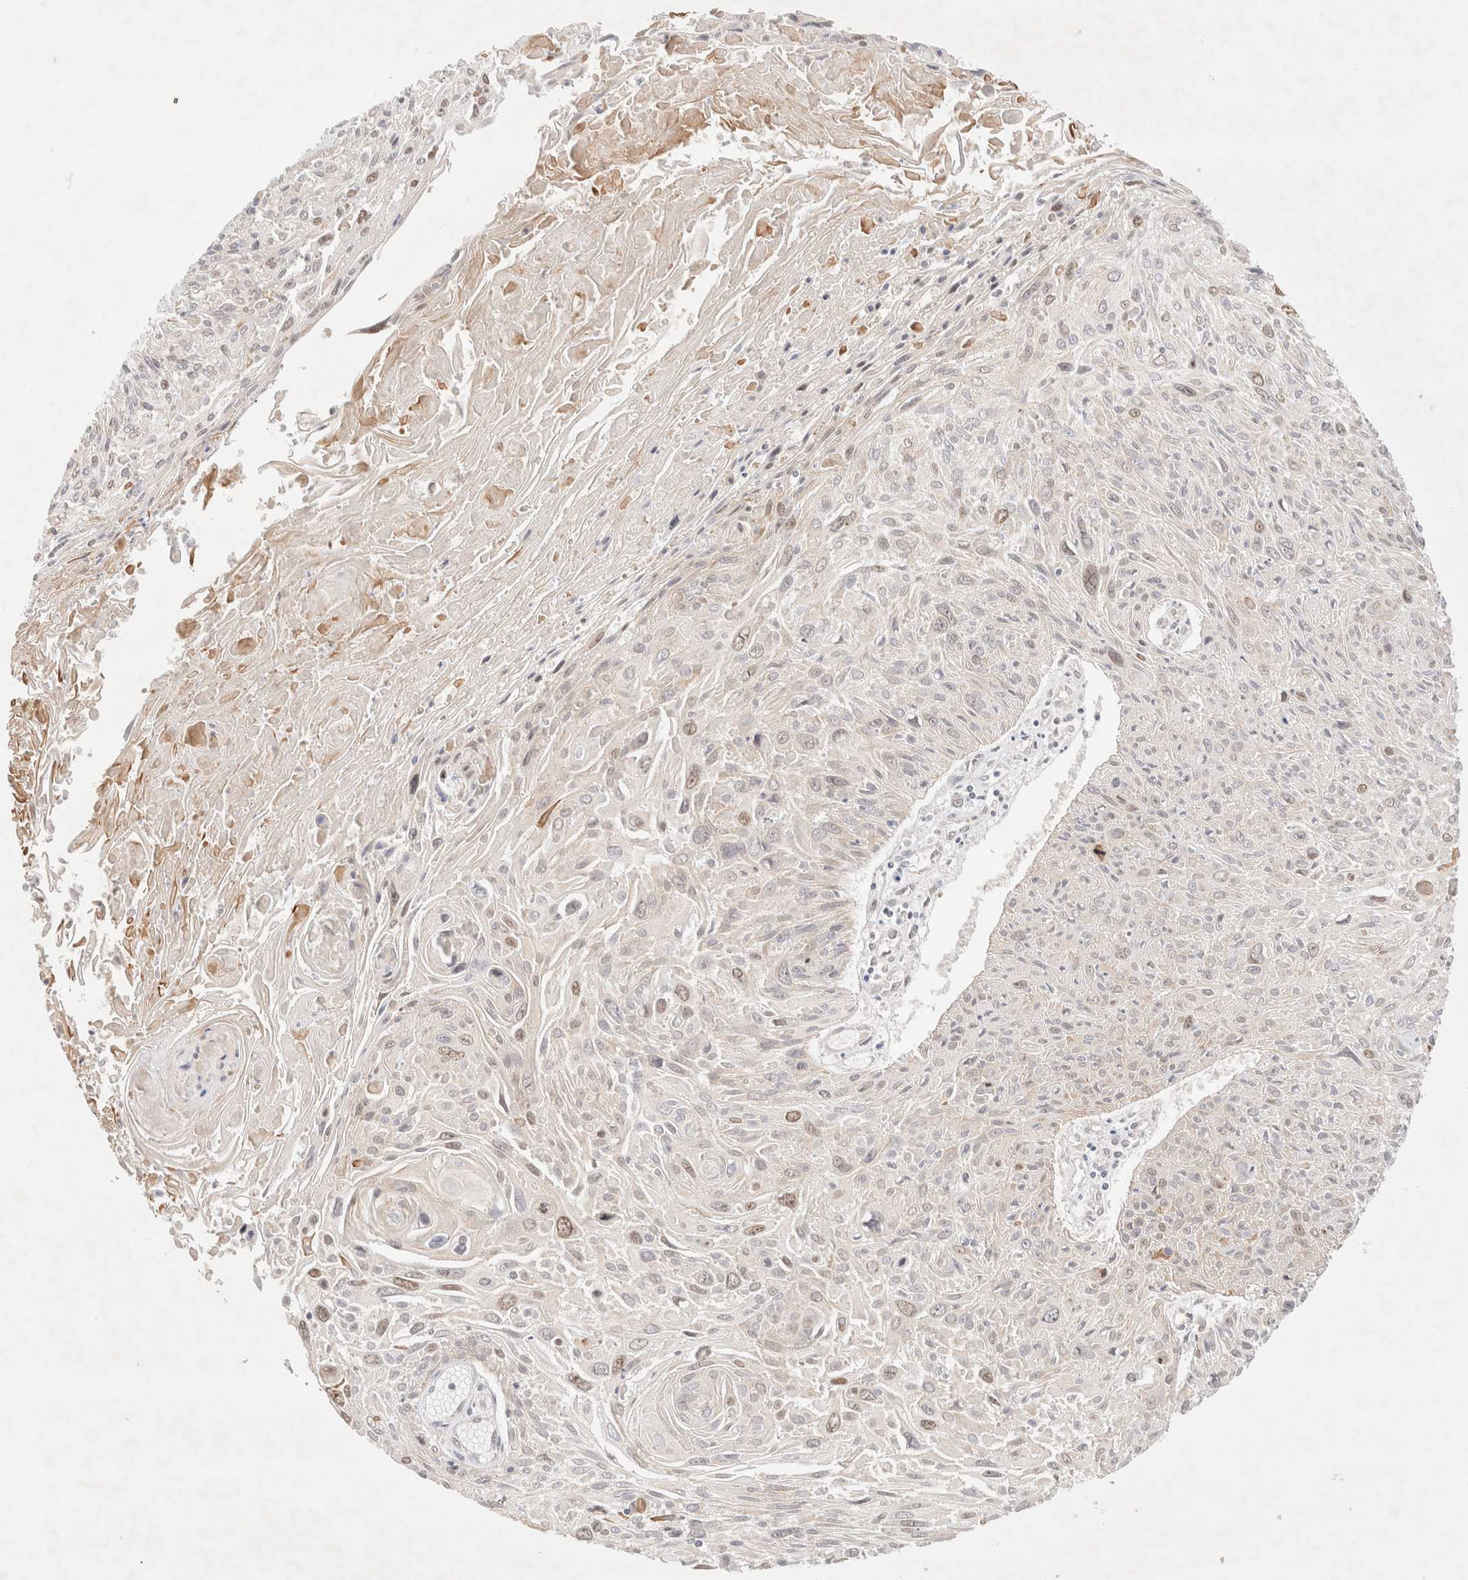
{"staining": {"intensity": "weak", "quantity": "<25%", "location": "nuclear"}, "tissue": "cervical cancer", "cell_type": "Tumor cells", "image_type": "cancer", "snomed": [{"axis": "morphology", "description": "Squamous cell carcinoma, NOS"}, {"axis": "topography", "description": "Cervix"}], "caption": "High power microscopy histopathology image of an IHC micrograph of squamous cell carcinoma (cervical), revealing no significant expression in tumor cells. (DAB IHC, high magnification).", "gene": "RRP15", "patient": {"sex": "female", "age": 51}}